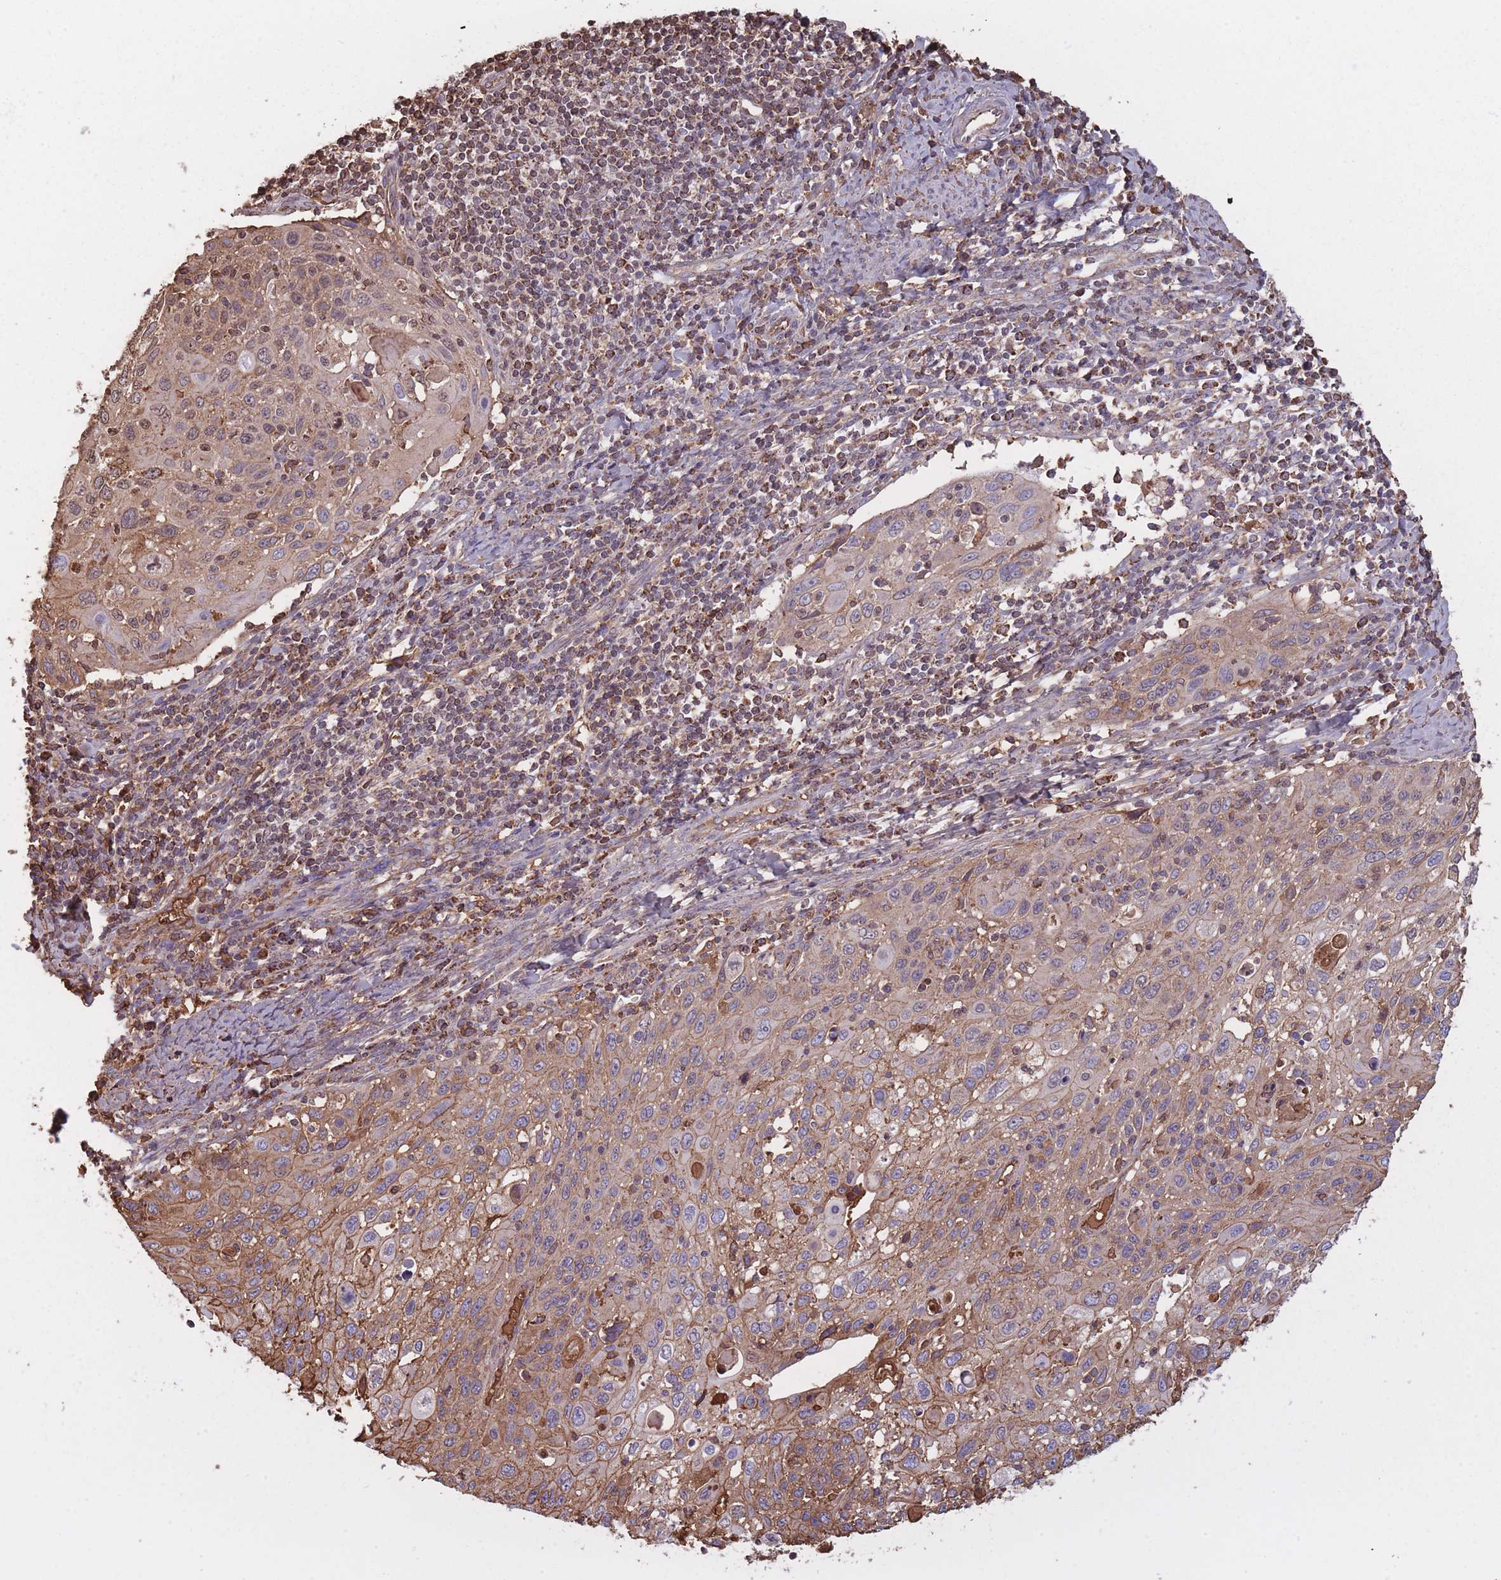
{"staining": {"intensity": "moderate", "quantity": "25%-75%", "location": "cytoplasmic/membranous"}, "tissue": "cervical cancer", "cell_type": "Tumor cells", "image_type": "cancer", "snomed": [{"axis": "morphology", "description": "Squamous cell carcinoma, NOS"}, {"axis": "topography", "description": "Cervix"}], "caption": "DAB (3,3'-diaminobenzidine) immunohistochemical staining of cervical cancer exhibits moderate cytoplasmic/membranous protein expression in approximately 25%-75% of tumor cells.", "gene": "KAT2A", "patient": {"sex": "female", "age": 70}}